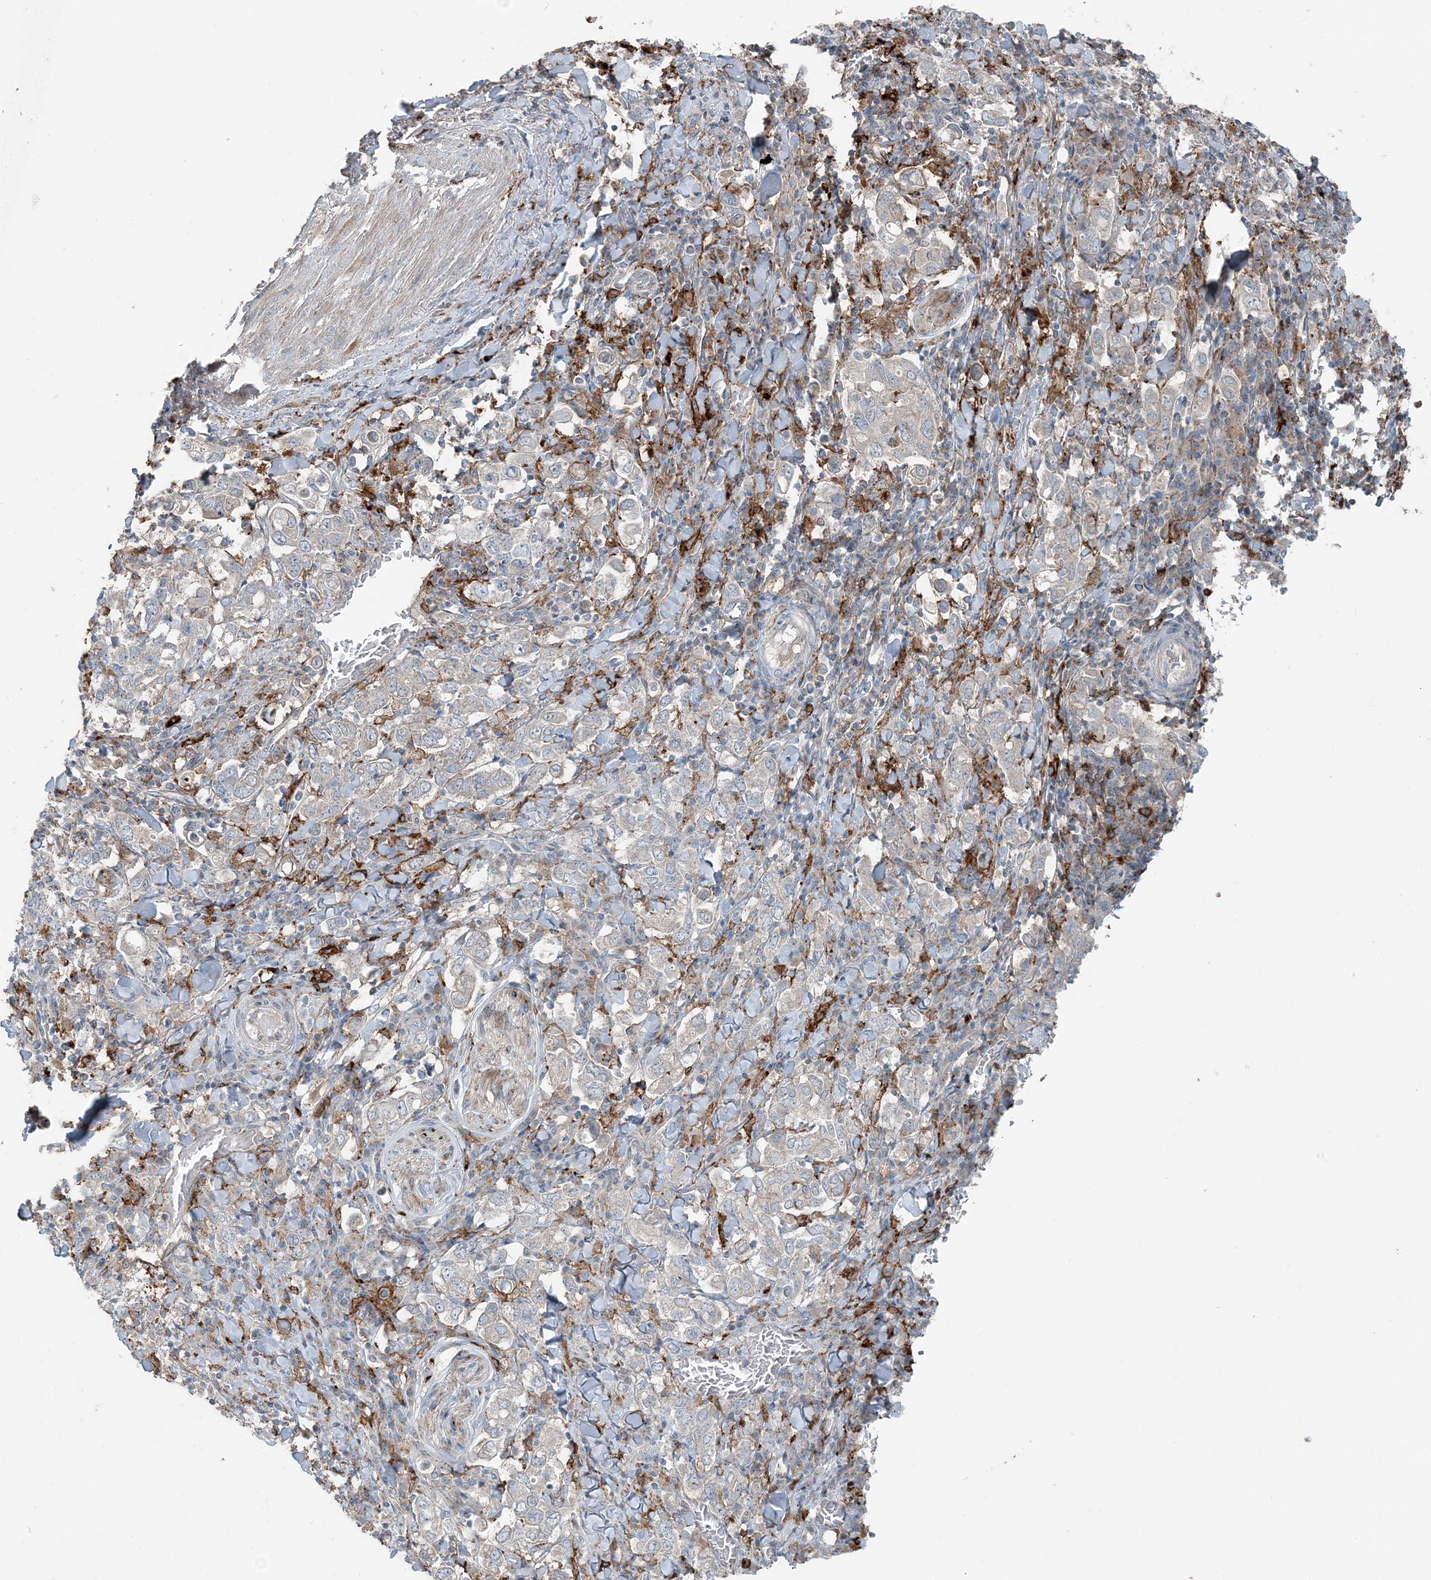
{"staining": {"intensity": "negative", "quantity": "none", "location": "none"}, "tissue": "stomach cancer", "cell_type": "Tumor cells", "image_type": "cancer", "snomed": [{"axis": "morphology", "description": "Adenocarcinoma, NOS"}, {"axis": "topography", "description": "Stomach, upper"}], "caption": "An immunohistochemistry (IHC) image of stomach cancer (adenocarcinoma) is shown. There is no staining in tumor cells of stomach cancer (adenocarcinoma). (DAB (3,3'-diaminobenzidine) IHC with hematoxylin counter stain).", "gene": "KY", "patient": {"sex": "male", "age": 62}}